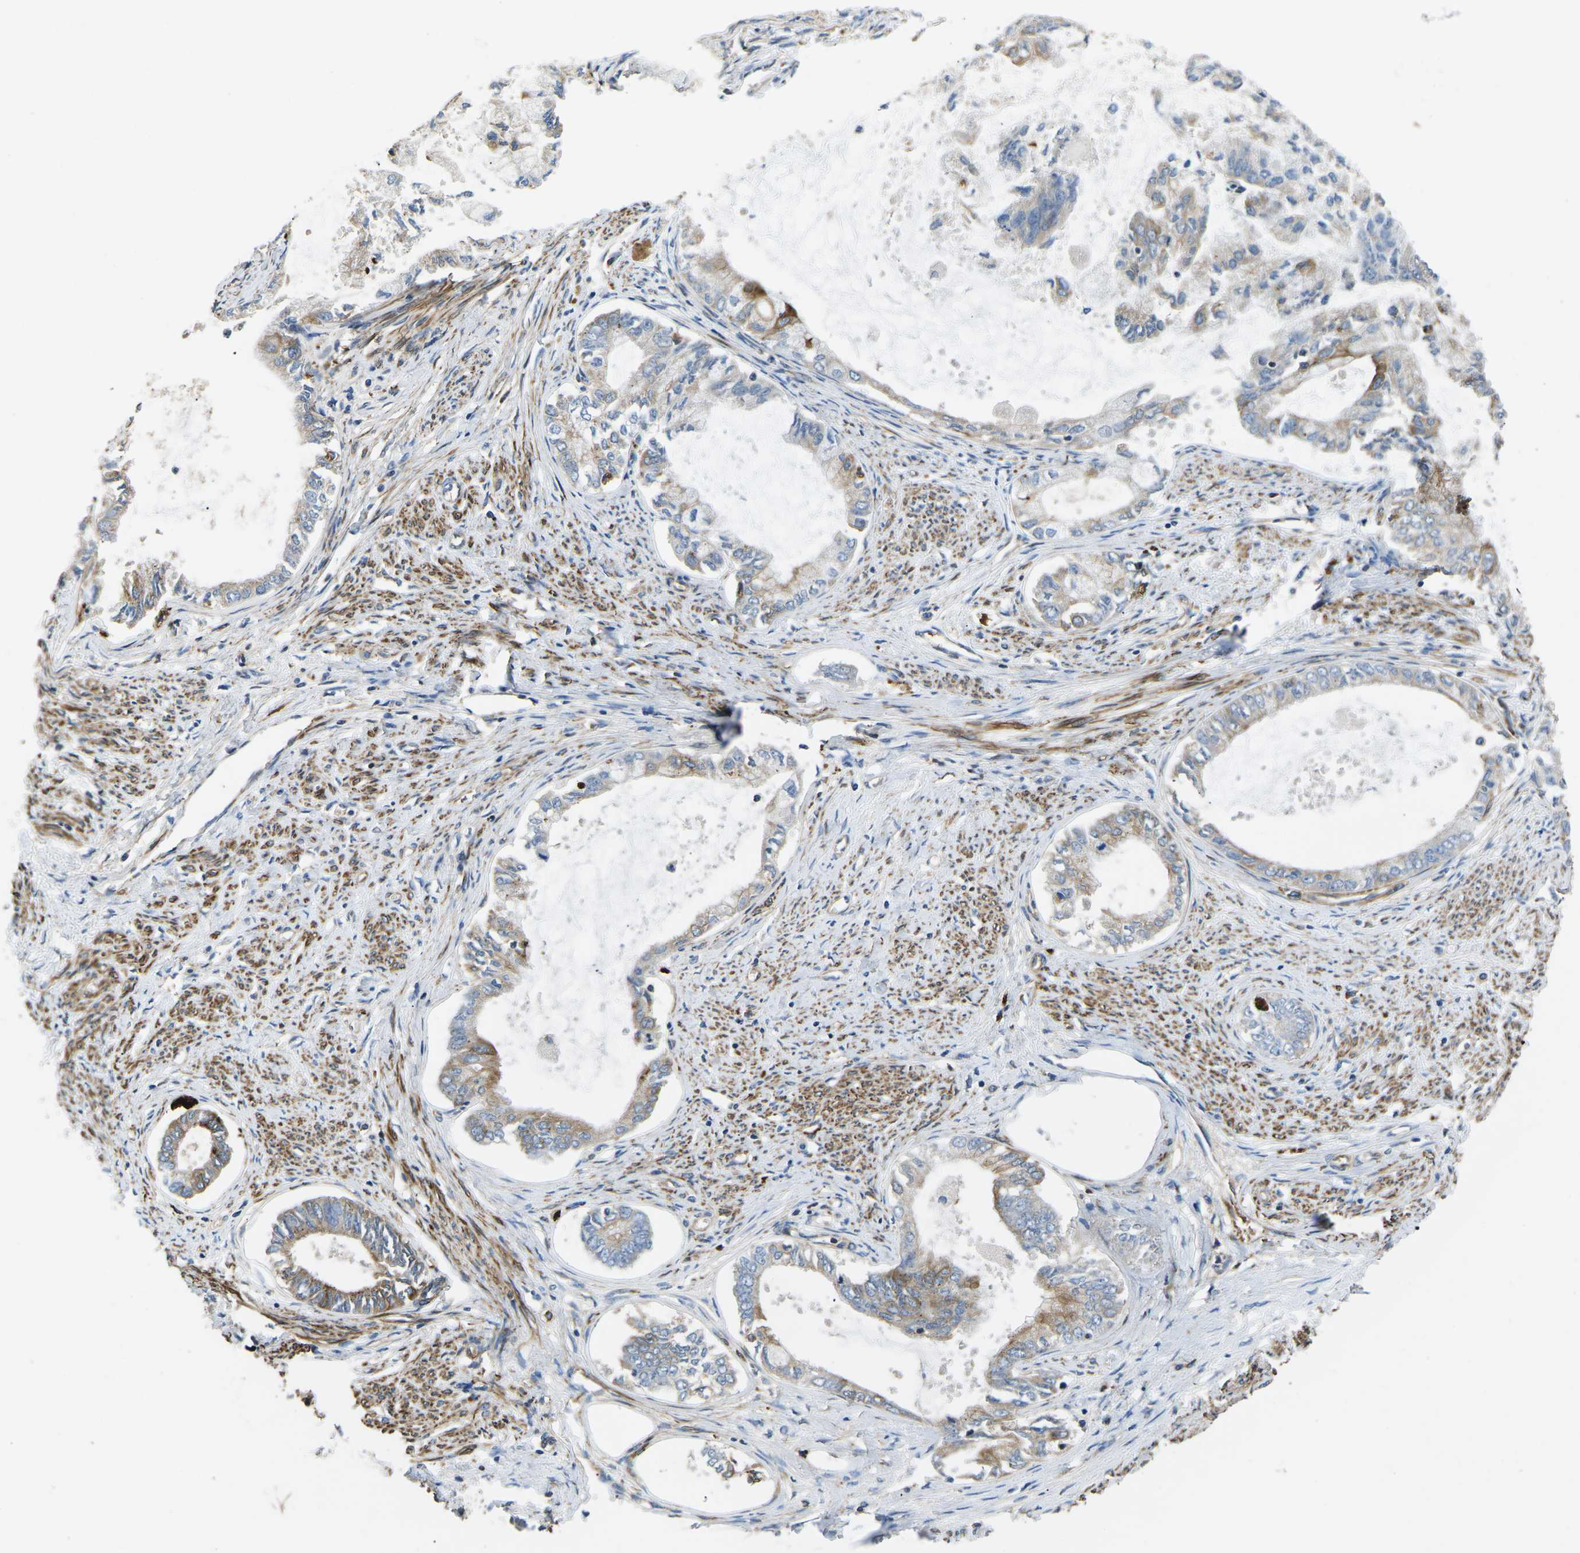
{"staining": {"intensity": "moderate", "quantity": "<25%", "location": "cytoplasmic/membranous"}, "tissue": "endometrial cancer", "cell_type": "Tumor cells", "image_type": "cancer", "snomed": [{"axis": "morphology", "description": "Adenocarcinoma, NOS"}, {"axis": "topography", "description": "Endometrium"}], "caption": "High-power microscopy captured an IHC photomicrograph of endometrial cancer (adenocarcinoma), revealing moderate cytoplasmic/membranous expression in about <25% of tumor cells. (Brightfield microscopy of DAB IHC at high magnification).", "gene": "KCNJ15", "patient": {"sex": "female", "age": 86}}